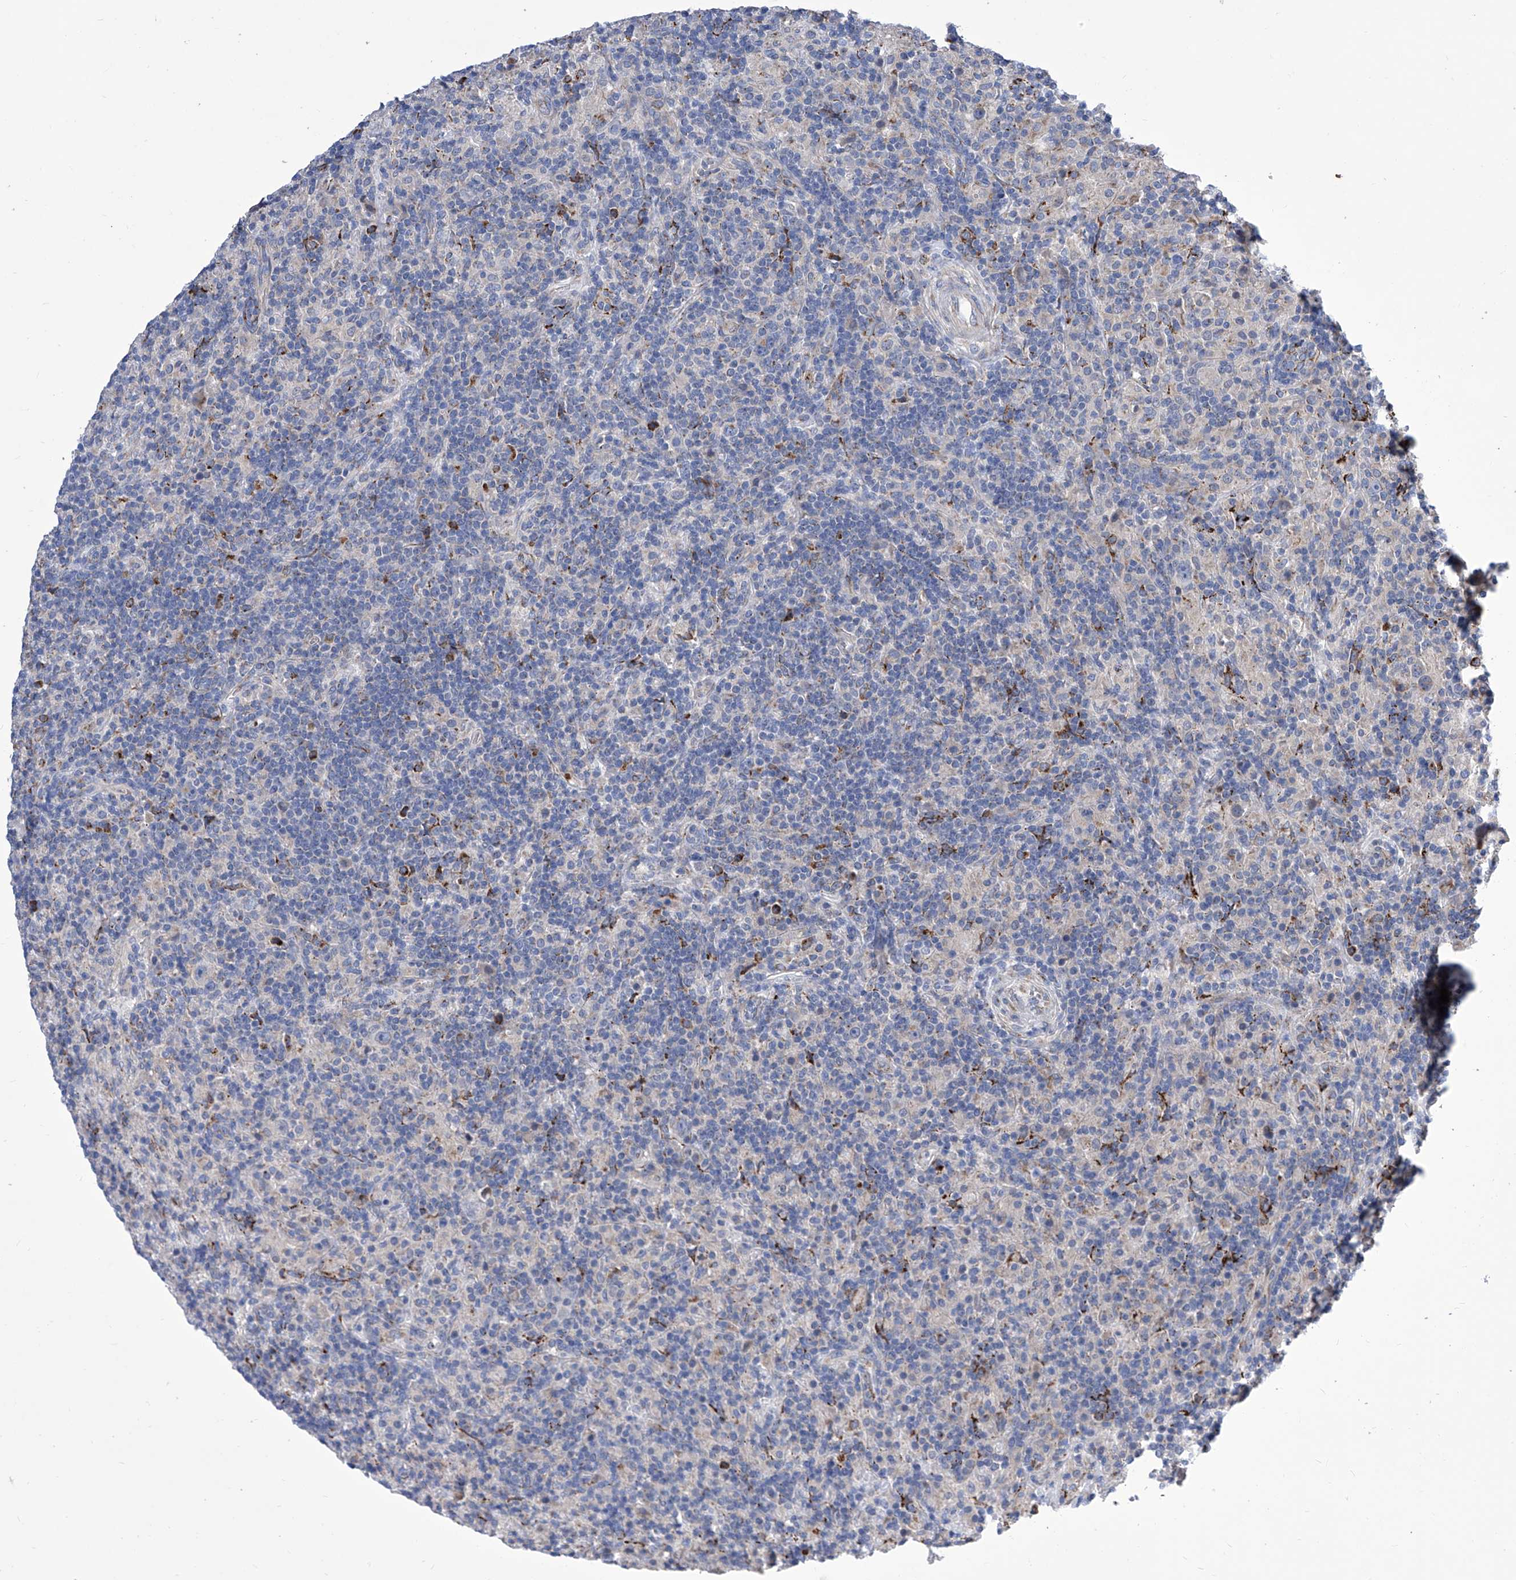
{"staining": {"intensity": "negative", "quantity": "none", "location": "none"}, "tissue": "lymphoma", "cell_type": "Tumor cells", "image_type": "cancer", "snomed": [{"axis": "morphology", "description": "Hodgkin's disease, NOS"}, {"axis": "topography", "description": "Lymph node"}], "caption": "Tumor cells show no significant protein positivity in Hodgkin's disease. The staining is performed using DAB brown chromogen with nuclei counter-stained in using hematoxylin.", "gene": "TJAP1", "patient": {"sex": "male", "age": 70}}